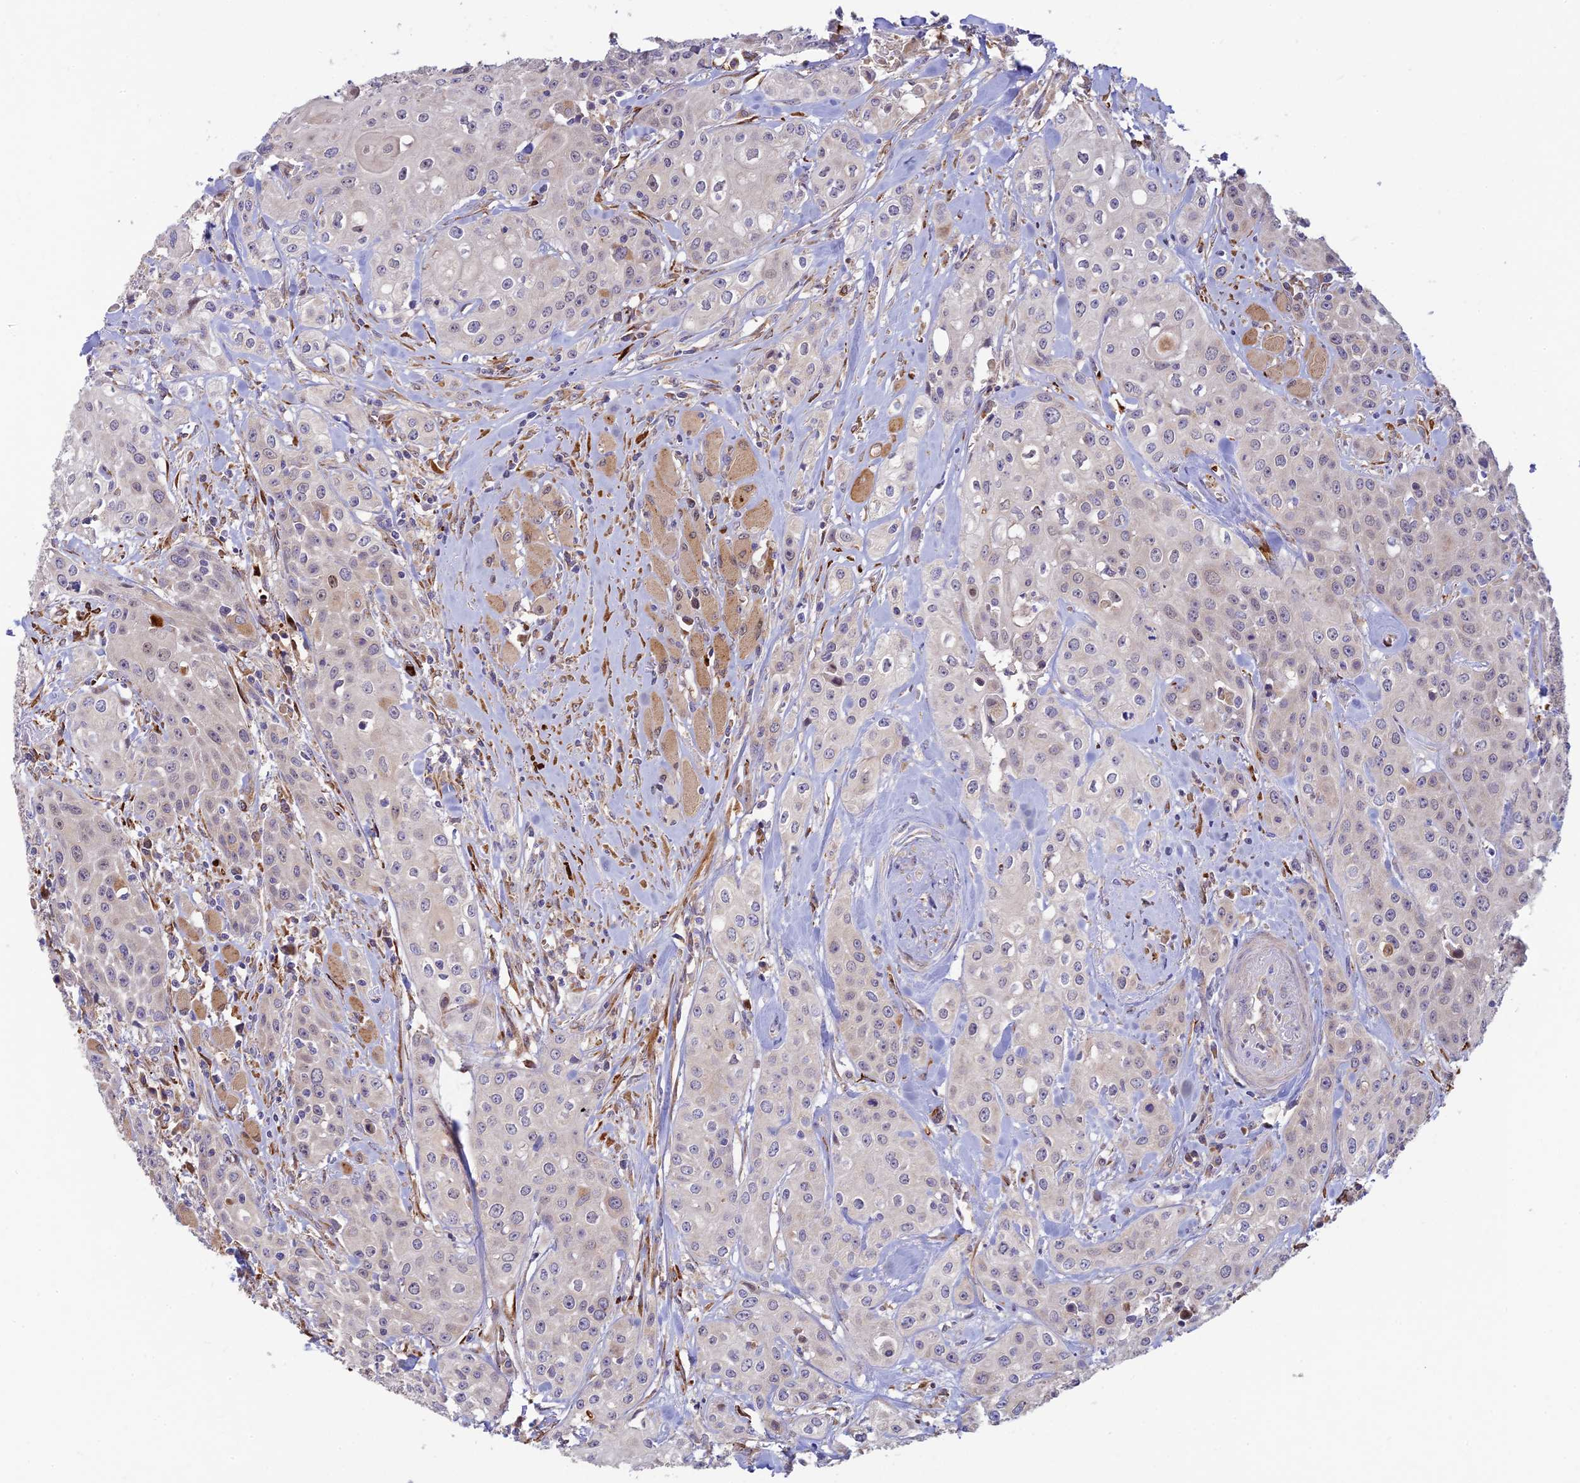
{"staining": {"intensity": "negative", "quantity": "none", "location": "none"}, "tissue": "head and neck cancer", "cell_type": "Tumor cells", "image_type": "cancer", "snomed": [{"axis": "morphology", "description": "Squamous cell carcinoma, NOS"}, {"axis": "topography", "description": "Oral tissue"}, {"axis": "topography", "description": "Head-Neck"}], "caption": "Image shows no protein expression in tumor cells of head and neck cancer tissue.", "gene": "UFSP2", "patient": {"sex": "female", "age": 82}}